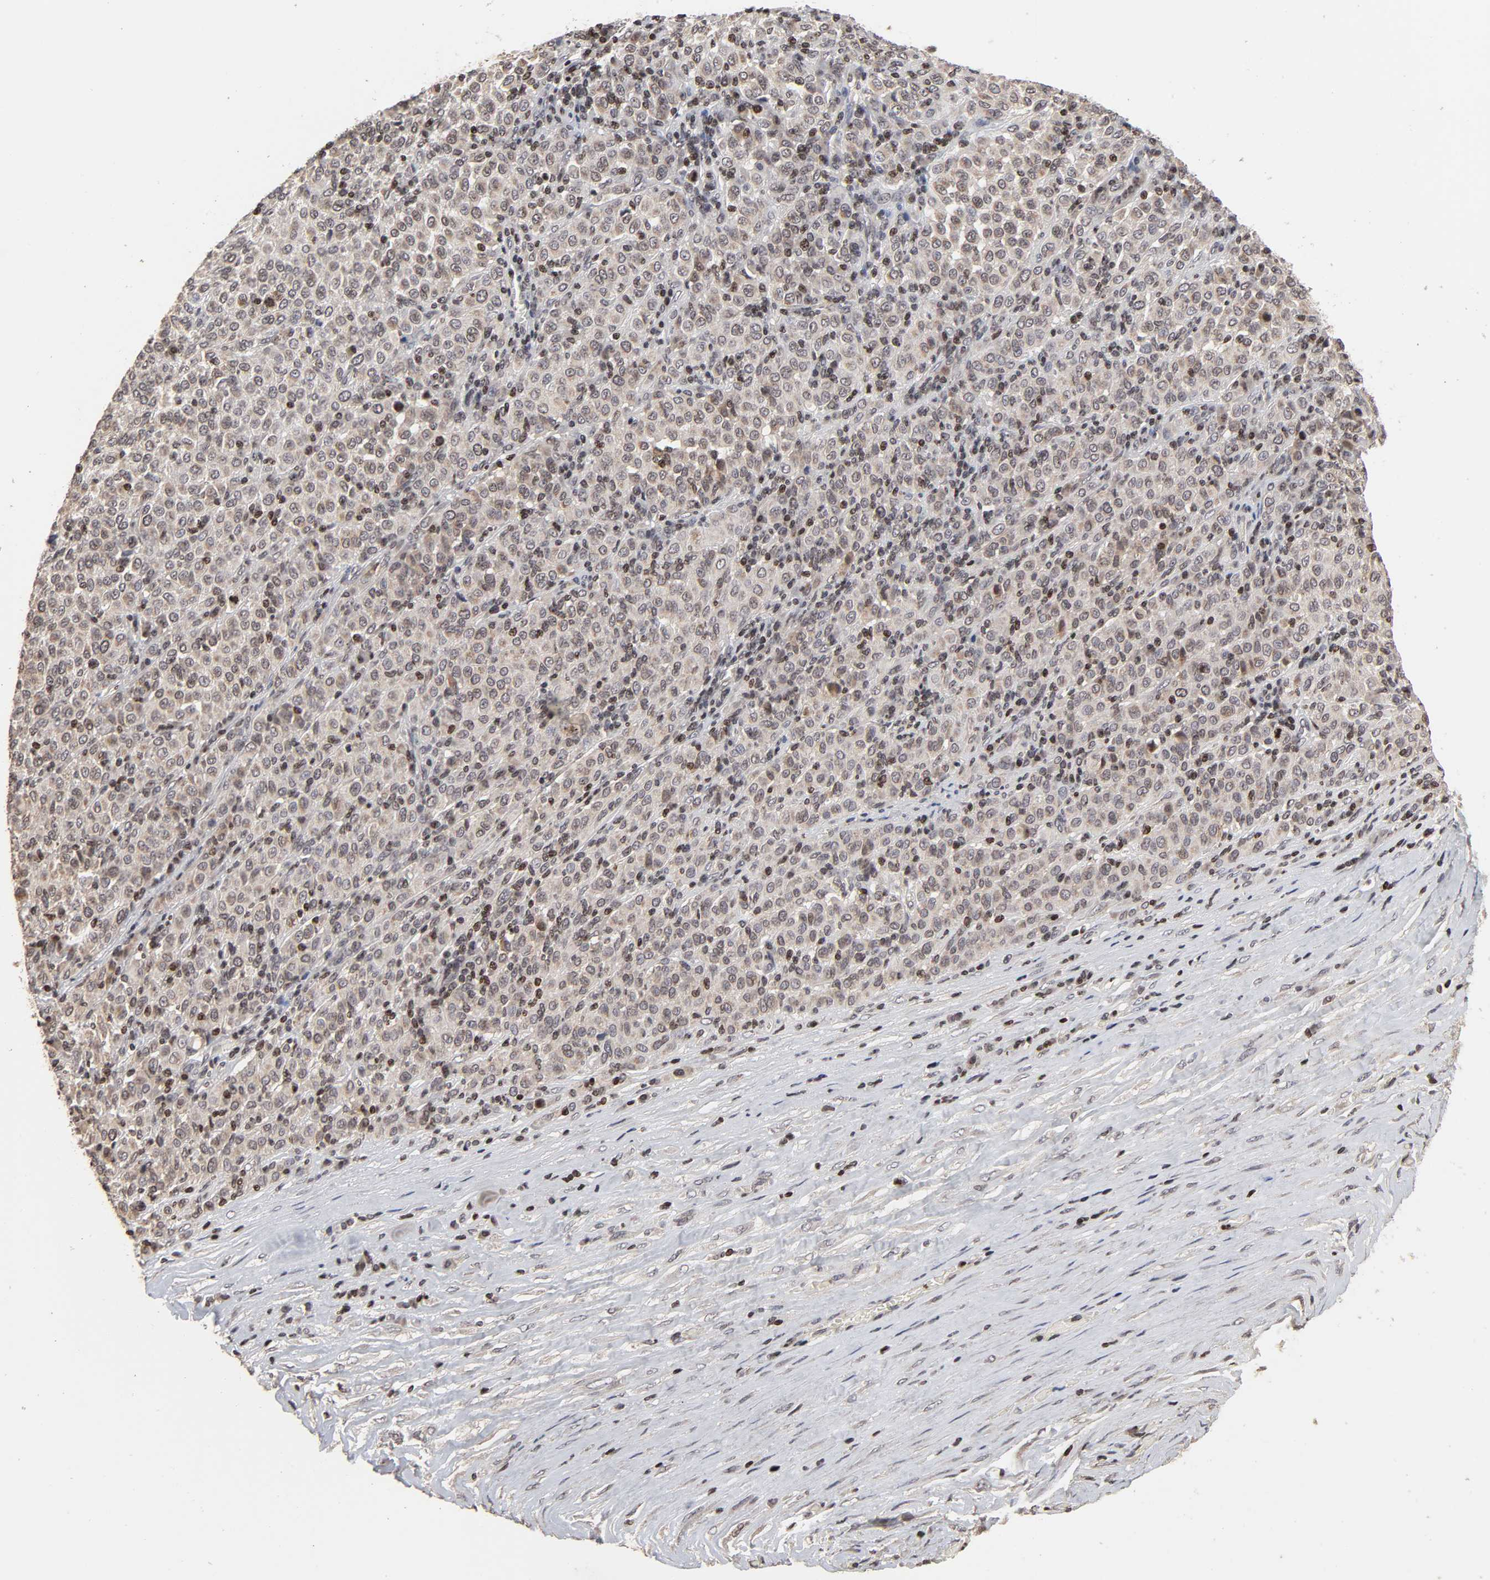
{"staining": {"intensity": "weak", "quantity": ">75%", "location": "cytoplasmic/membranous"}, "tissue": "melanoma", "cell_type": "Tumor cells", "image_type": "cancer", "snomed": [{"axis": "morphology", "description": "Malignant melanoma, Metastatic site"}, {"axis": "topography", "description": "Pancreas"}], "caption": "DAB immunohistochemical staining of malignant melanoma (metastatic site) displays weak cytoplasmic/membranous protein positivity in approximately >75% of tumor cells.", "gene": "ZNF473", "patient": {"sex": "female", "age": 30}}